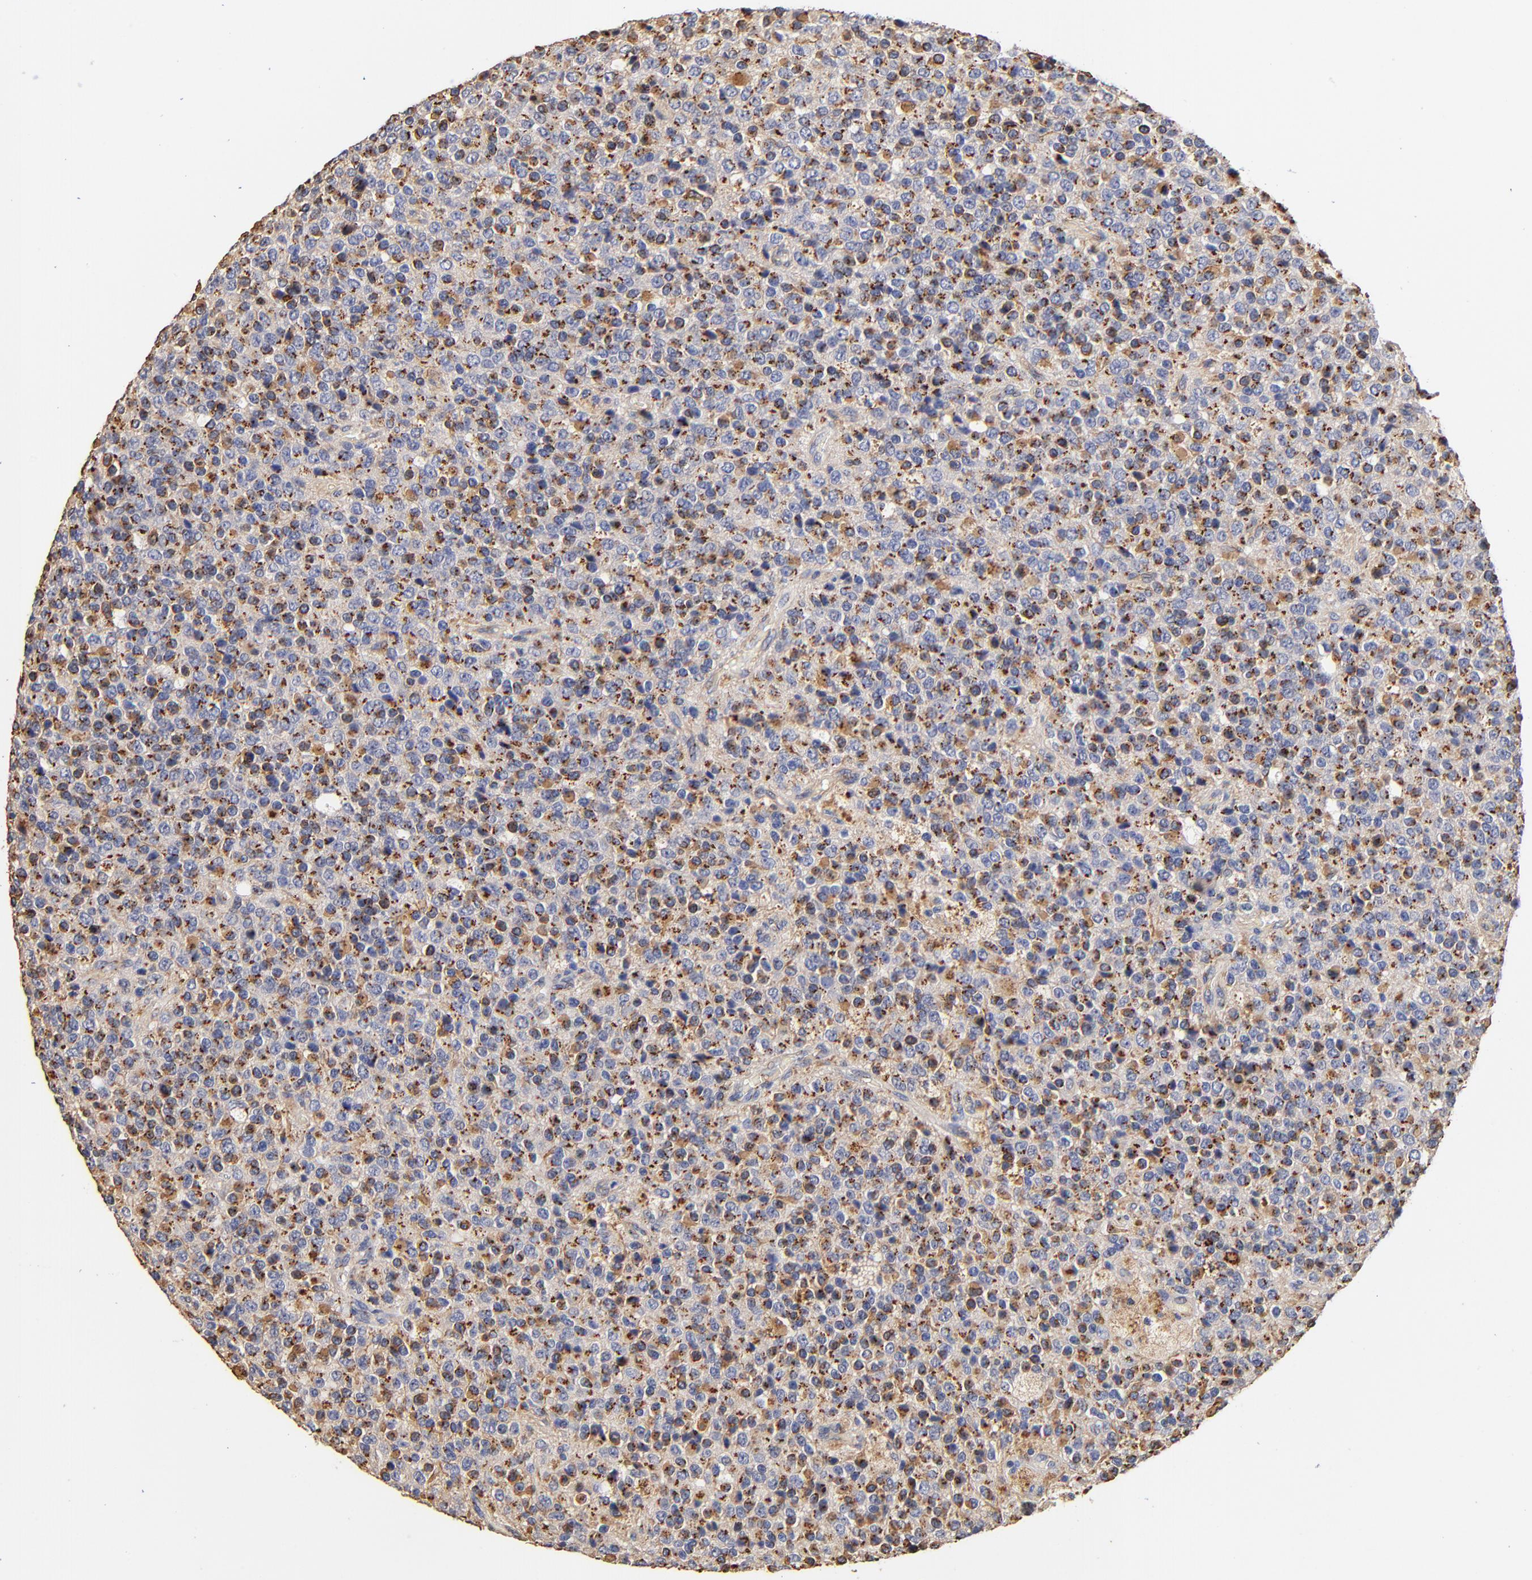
{"staining": {"intensity": "moderate", "quantity": ">75%", "location": "cytoplasmic/membranous"}, "tissue": "glioma", "cell_type": "Tumor cells", "image_type": "cancer", "snomed": [{"axis": "morphology", "description": "Glioma, malignant, High grade"}, {"axis": "topography", "description": "pancreas cauda"}], "caption": "Human high-grade glioma (malignant) stained with a protein marker displays moderate staining in tumor cells.", "gene": "FMNL3", "patient": {"sex": "male", "age": 60}}